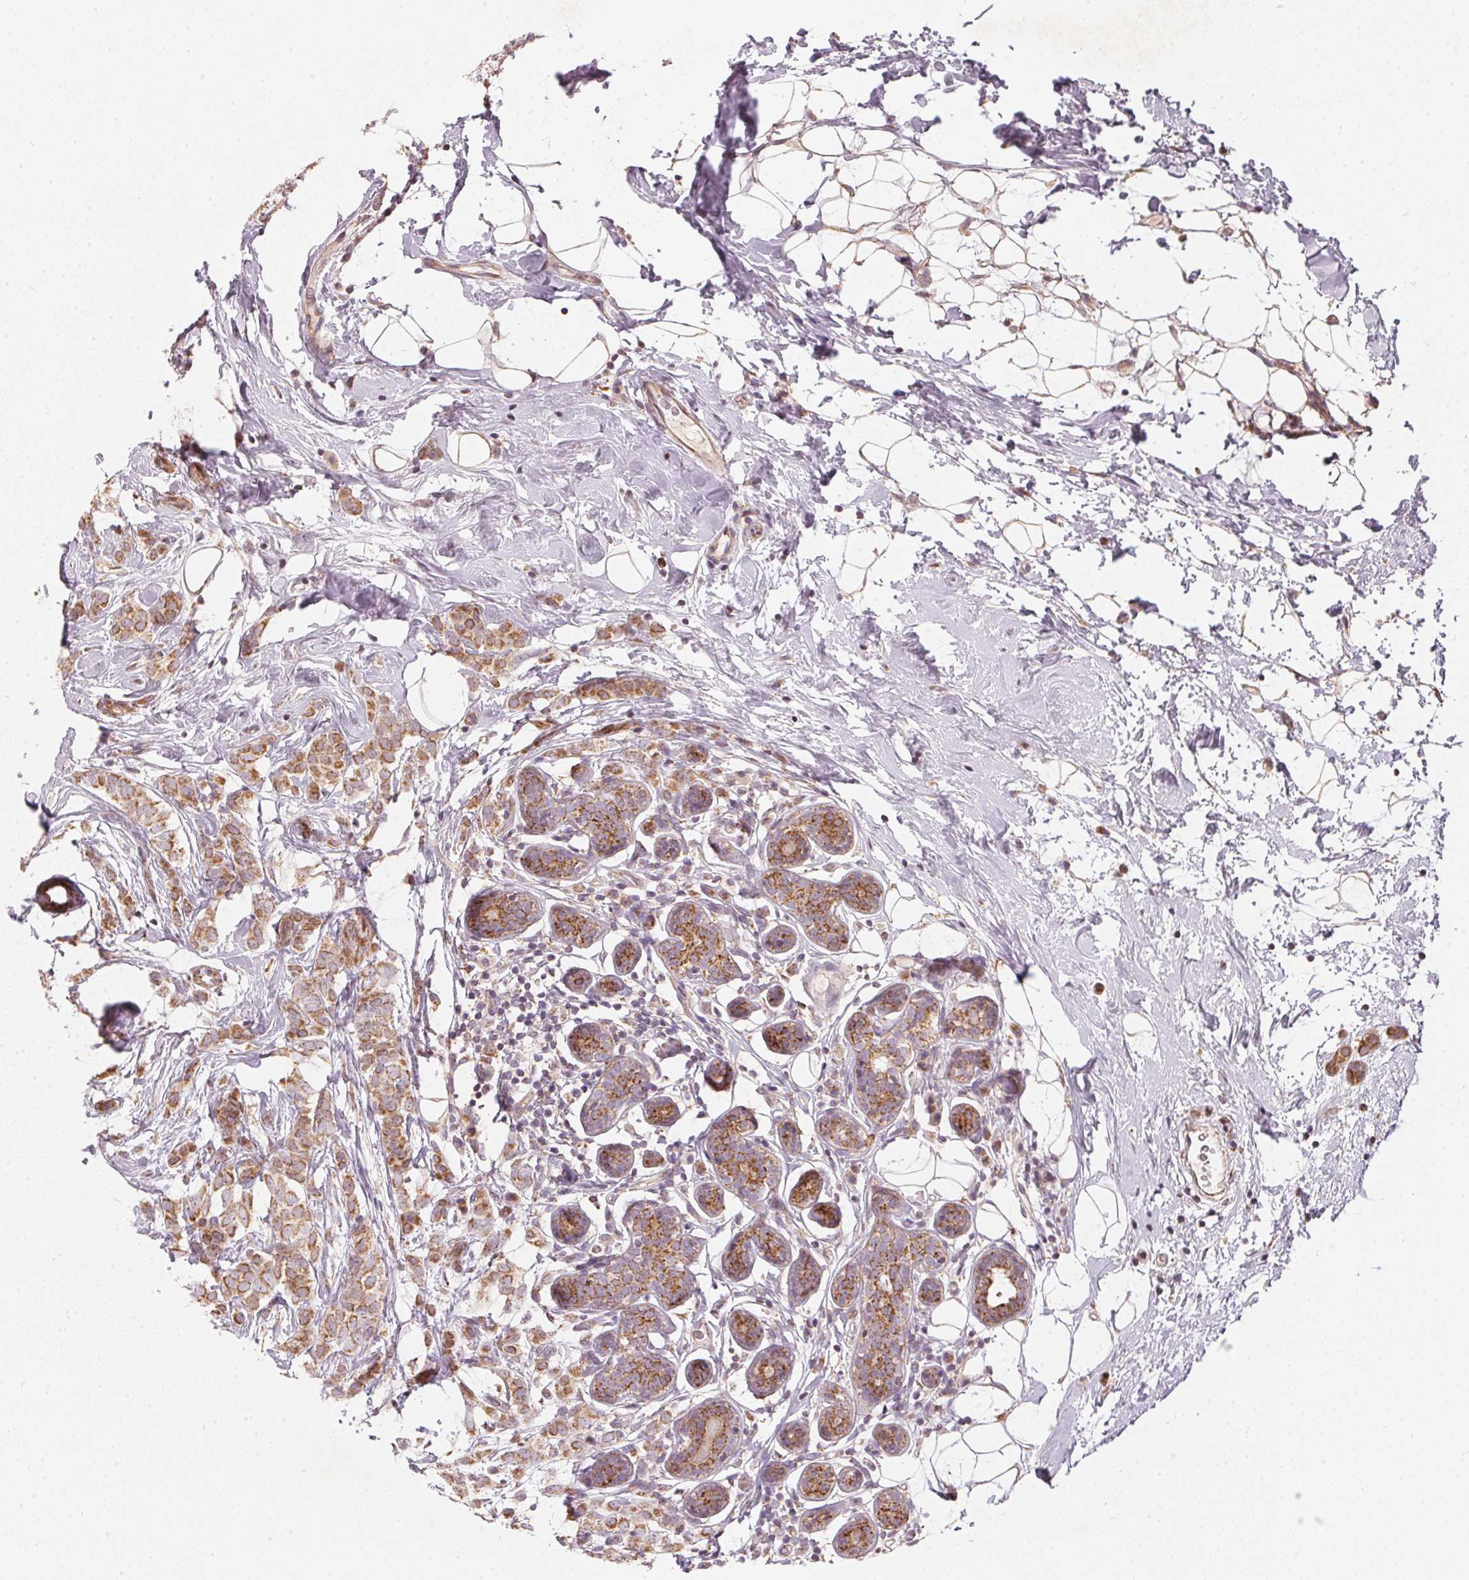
{"staining": {"intensity": "moderate", "quantity": ">75%", "location": "cytoplasmic/membranous"}, "tissue": "breast cancer", "cell_type": "Tumor cells", "image_type": "cancer", "snomed": [{"axis": "morphology", "description": "Lobular carcinoma"}, {"axis": "topography", "description": "Breast"}], "caption": "A photomicrograph of breast cancer (lobular carcinoma) stained for a protein demonstrates moderate cytoplasmic/membranous brown staining in tumor cells.", "gene": "MATCAP1", "patient": {"sex": "female", "age": 49}}